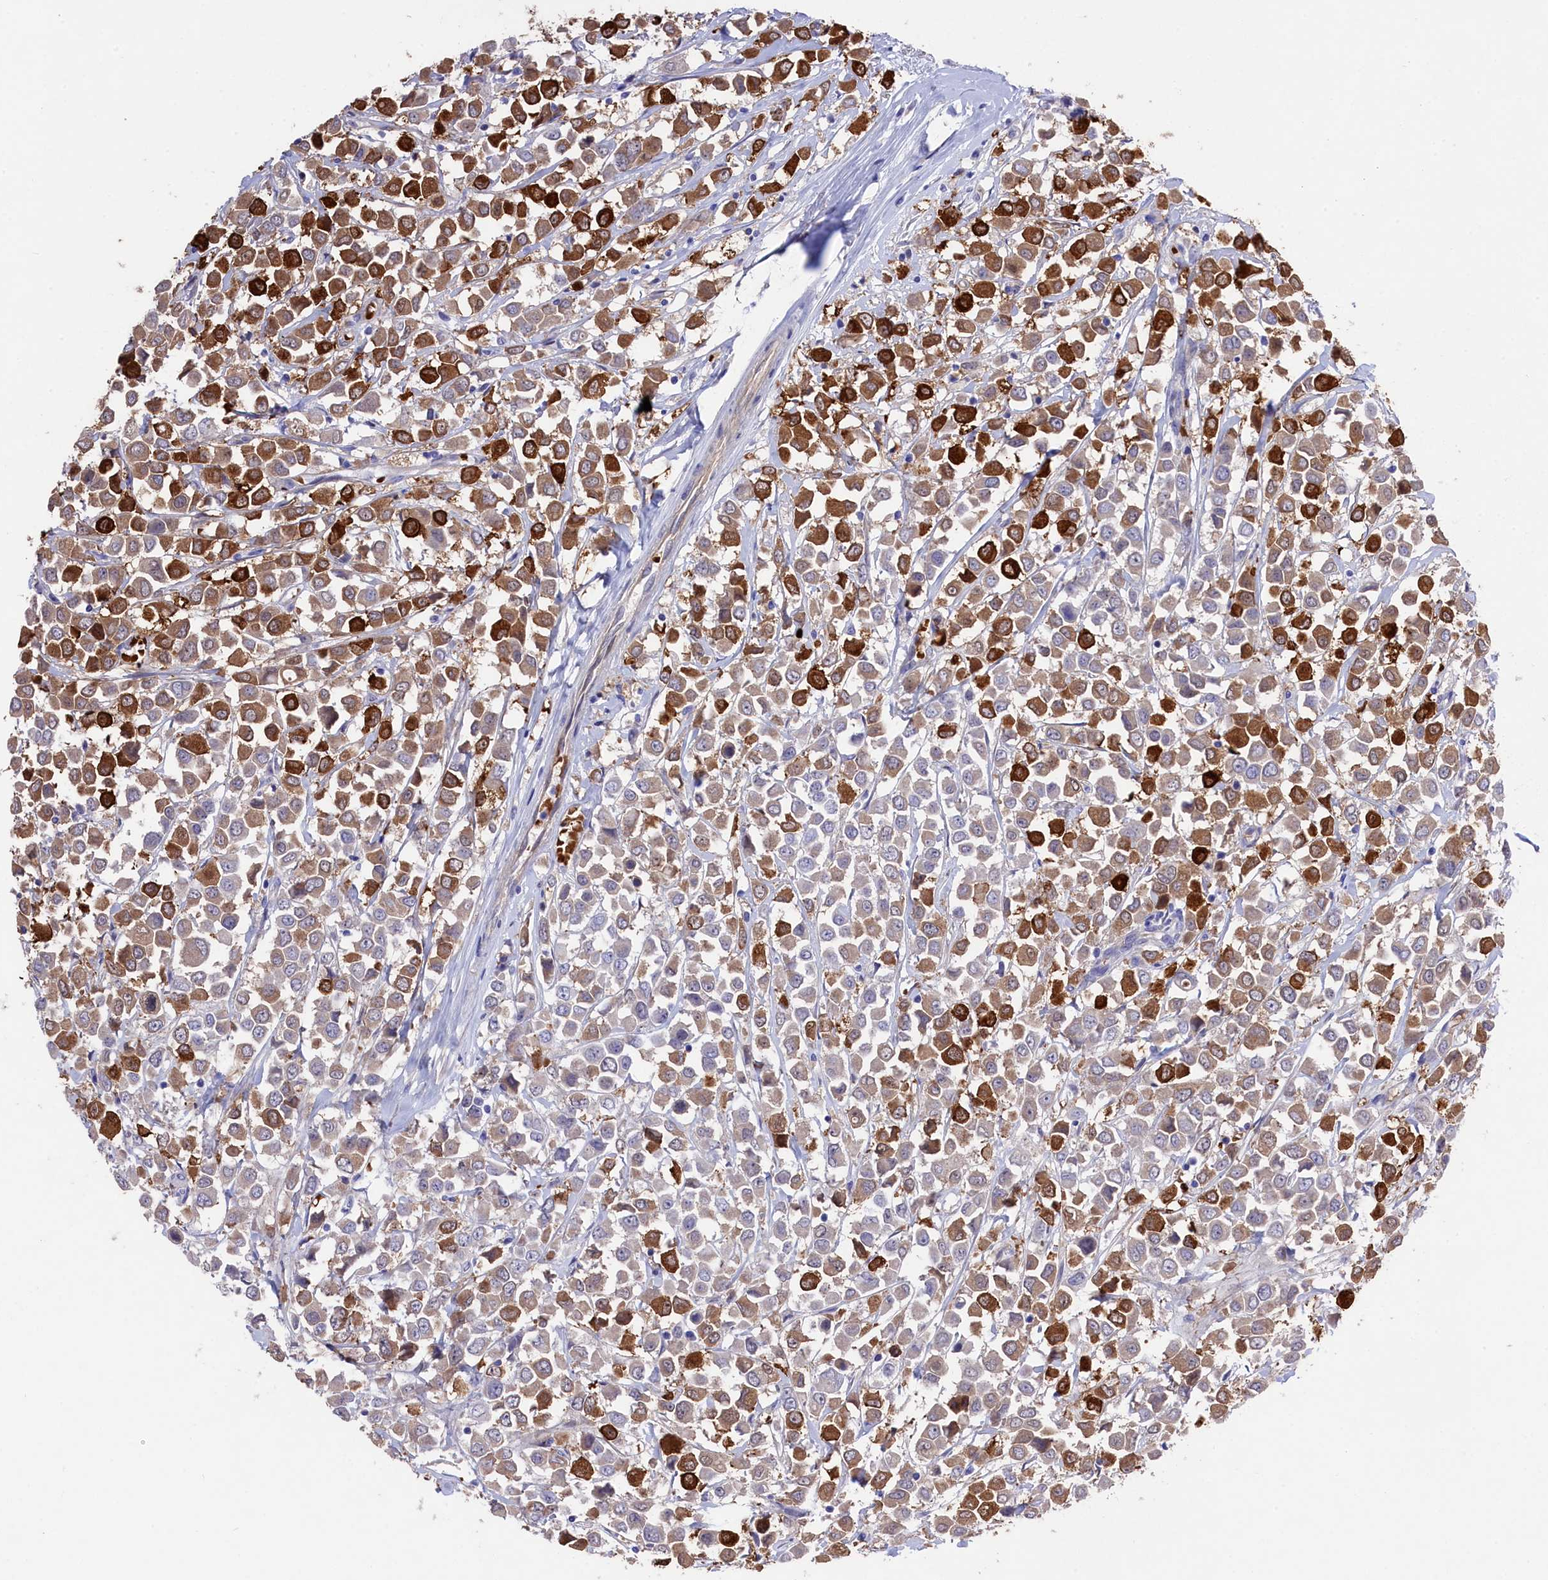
{"staining": {"intensity": "strong", "quantity": "25%-75%", "location": "cytoplasmic/membranous"}, "tissue": "breast cancer", "cell_type": "Tumor cells", "image_type": "cancer", "snomed": [{"axis": "morphology", "description": "Duct carcinoma"}, {"axis": "topography", "description": "Breast"}], "caption": "Brown immunohistochemical staining in breast intraductal carcinoma exhibits strong cytoplasmic/membranous staining in about 25%-75% of tumor cells. Using DAB (3,3'-diaminobenzidine) (brown) and hematoxylin (blue) stains, captured at high magnification using brightfield microscopy.", "gene": "LHFPL4", "patient": {"sex": "female", "age": 61}}